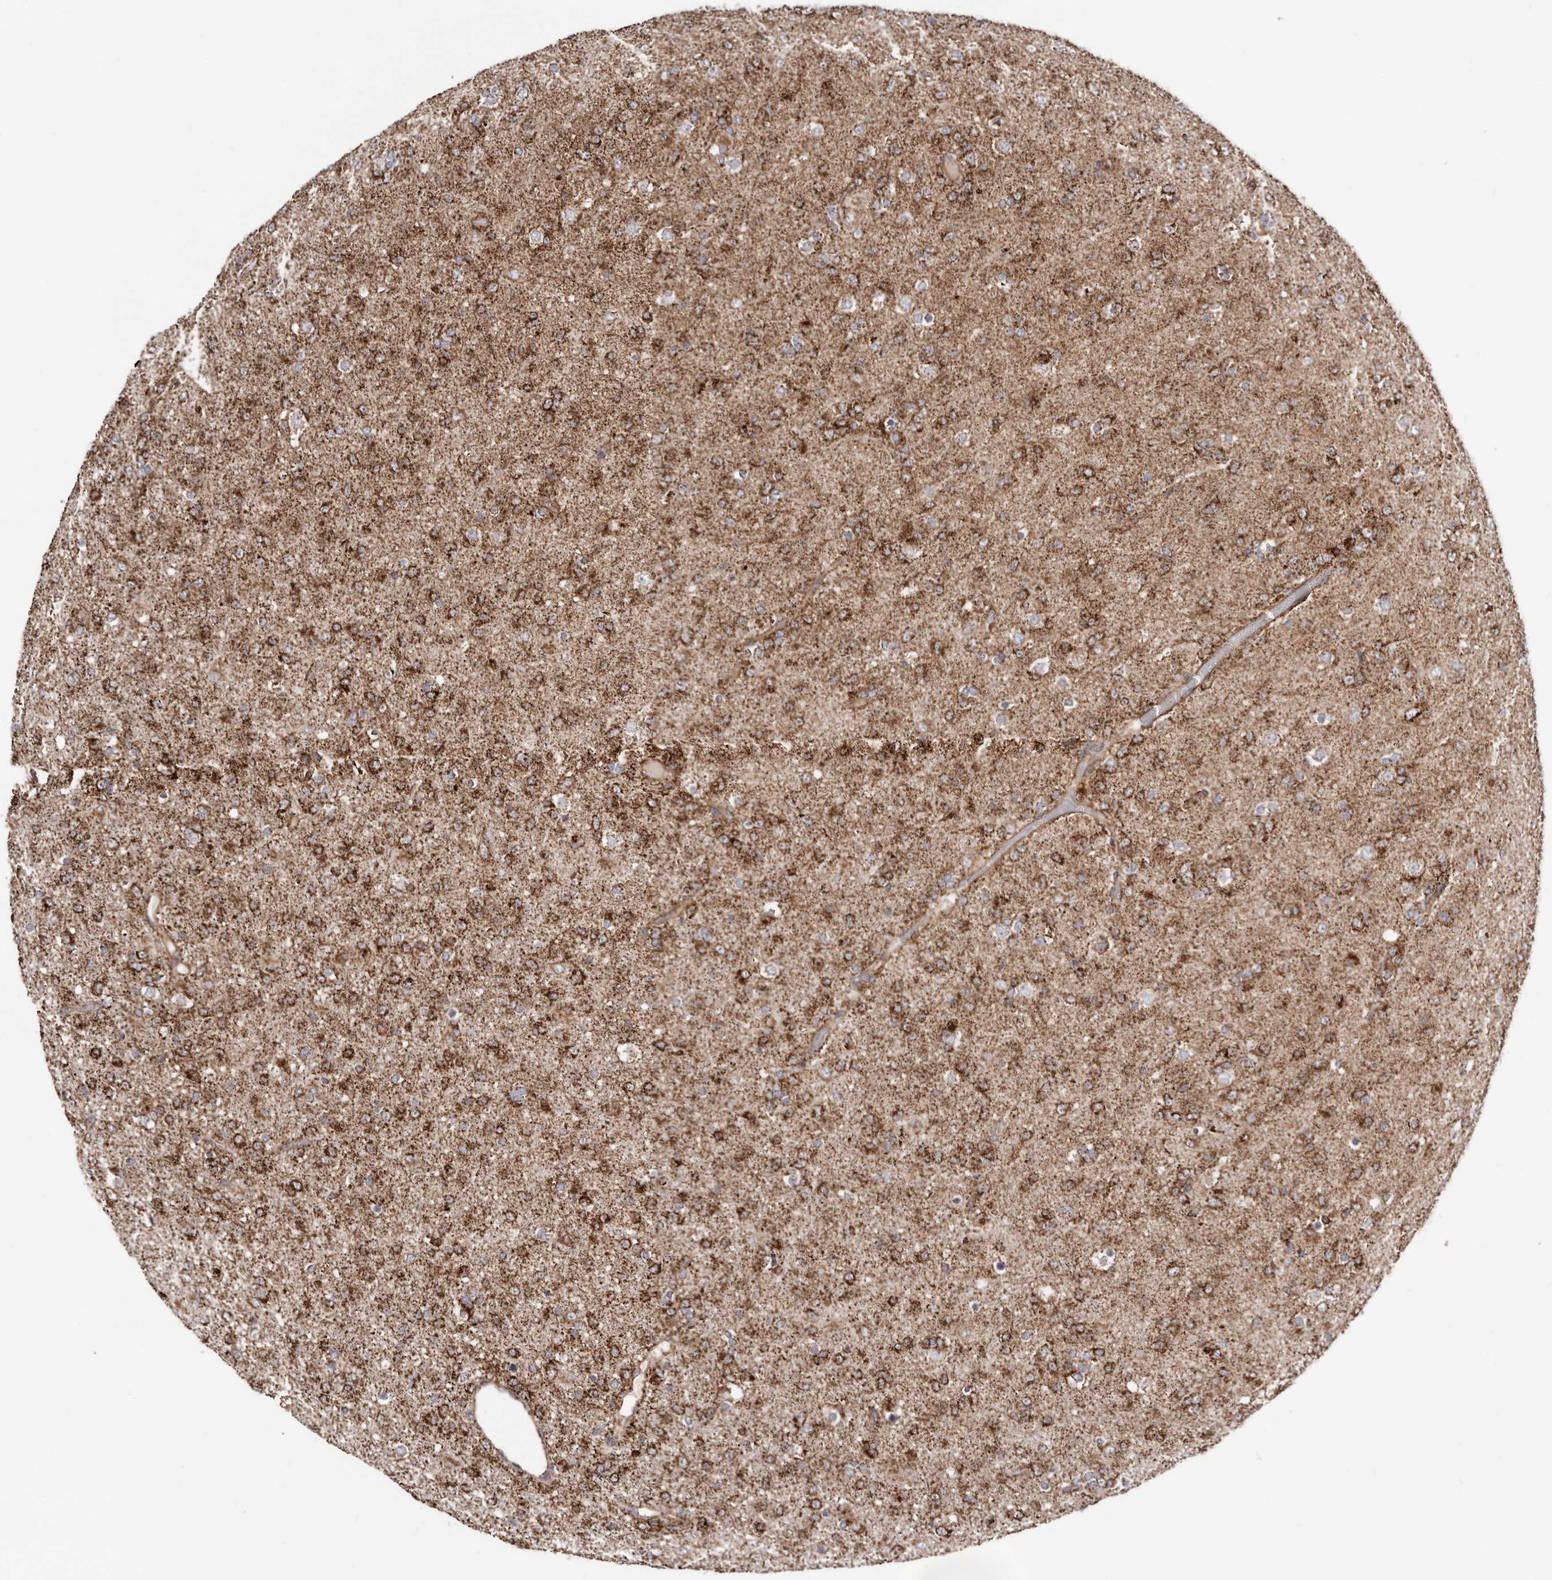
{"staining": {"intensity": "strong", "quantity": "25%-75%", "location": "cytoplasmic/membranous"}, "tissue": "glioma", "cell_type": "Tumor cells", "image_type": "cancer", "snomed": [{"axis": "morphology", "description": "Glioma, malignant, Low grade"}, {"axis": "topography", "description": "Brain"}], "caption": "This photomicrograph shows immunohistochemistry (IHC) staining of human malignant glioma (low-grade), with high strong cytoplasmic/membranous expression in approximately 25%-75% of tumor cells.", "gene": "PRKACB", "patient": {"sex": "male", "age": 65}}